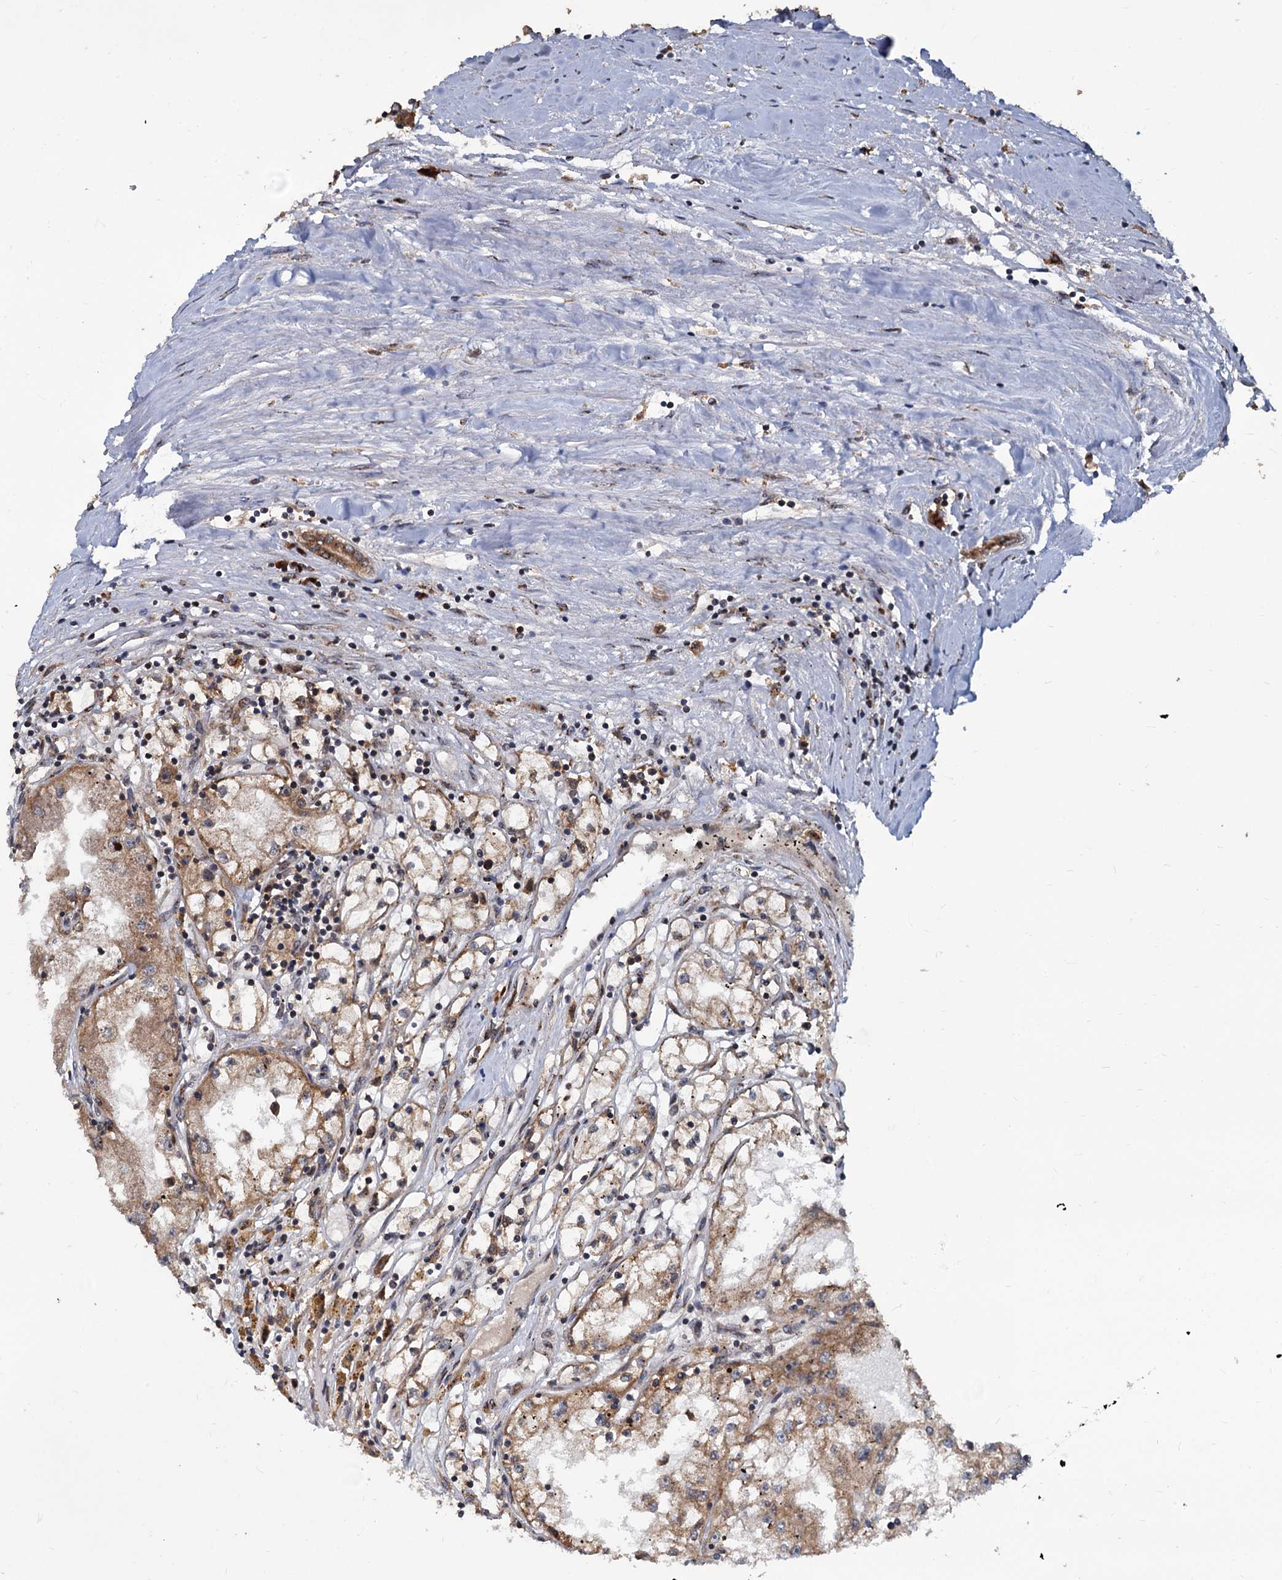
{"staining": {"intensity": "moderate", "quantity": ">75%", "location": "cytoplasmic/membranous"}, "tissue": "renal cancer", "cell_type": "Tumor cells", "image_type": "cancer", "snomed": [{"axis": "morphology", "description": "Adenocarcinoma, NOS"}, {"axis": "topography", "description": "Kidney"}], "caption": "An image of renal cancer (adenocarcinoma) stained for a protein shows moderate cytoplasmic/membranous brown staining in tumor cells. The protein of interest is stained brown, and the nuclei are stained in blue (DAB IHC with brightfield microscopy, high magnification).", "gene": "SAAL1", "patient": {"sex": "male", "age": 56}}